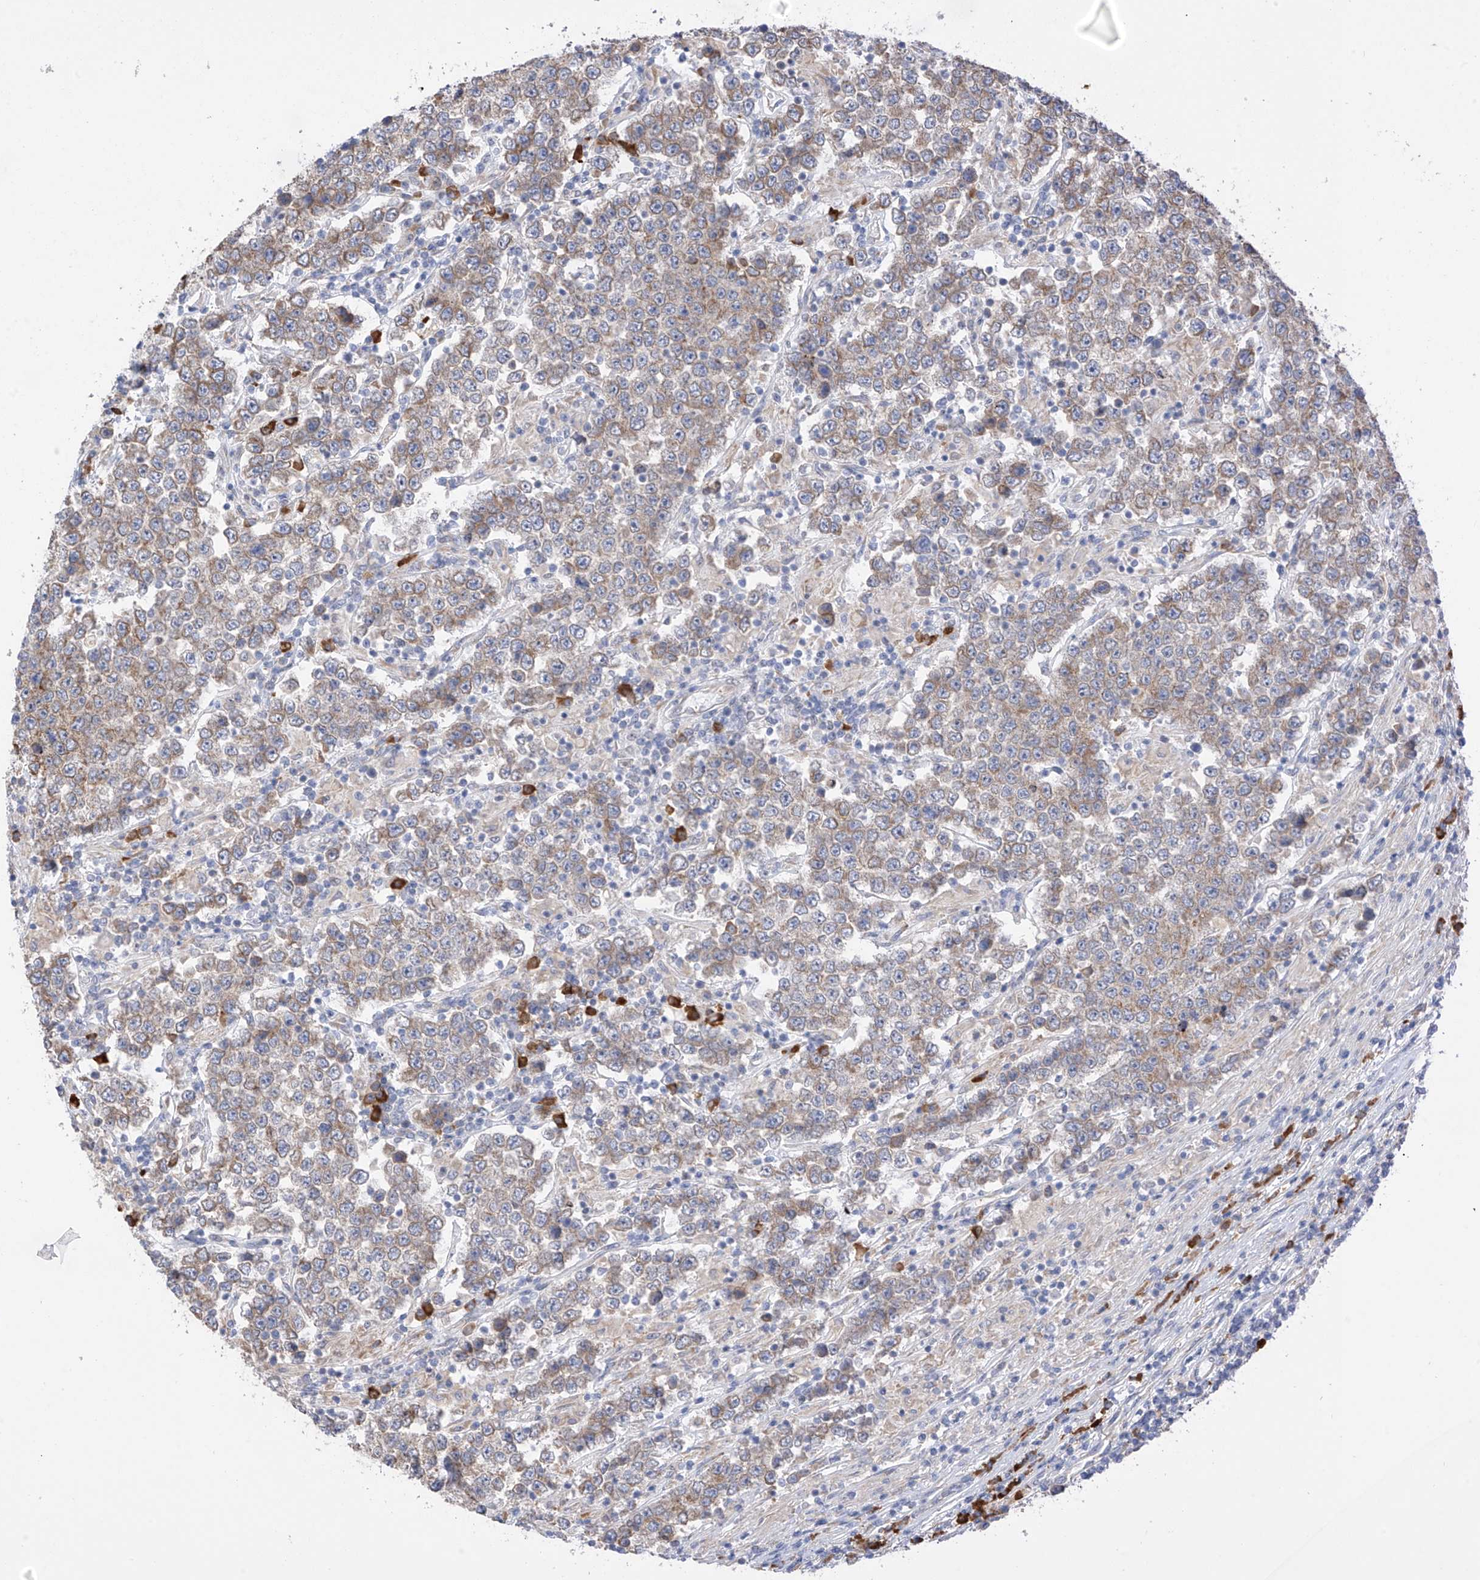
{"staining": {"intensity": "weak", "quantity": ">75%", "location": "cytoplasmic/membranous"}, "tissue": "testis cancer", "cell_type": "Tumor cells", "image_type": "cancer", "snomed": [{"axis": "morphology", "description": "Normal tissue, NOS"}, {"axis": "morphology", "description": "Urothelial carcinoma, High grade"}, {"axis": "morphology", "description": "Seminoma, NOS"}, {"axis": "morphology", "description": "Carcinoma, Embryonal, NOS"}, {"axis": "topography", "description": "Urinary bladder"}, {"axis": "topography", "description": "Testis"}], "caption": "DAB immunohistochemical staining of testis cancer displays weak cytoplasmic/membranous protein staining in about >75% of tumor cells.", "gene": "REC8", "patient": {"sex": "male", "age": 41}}